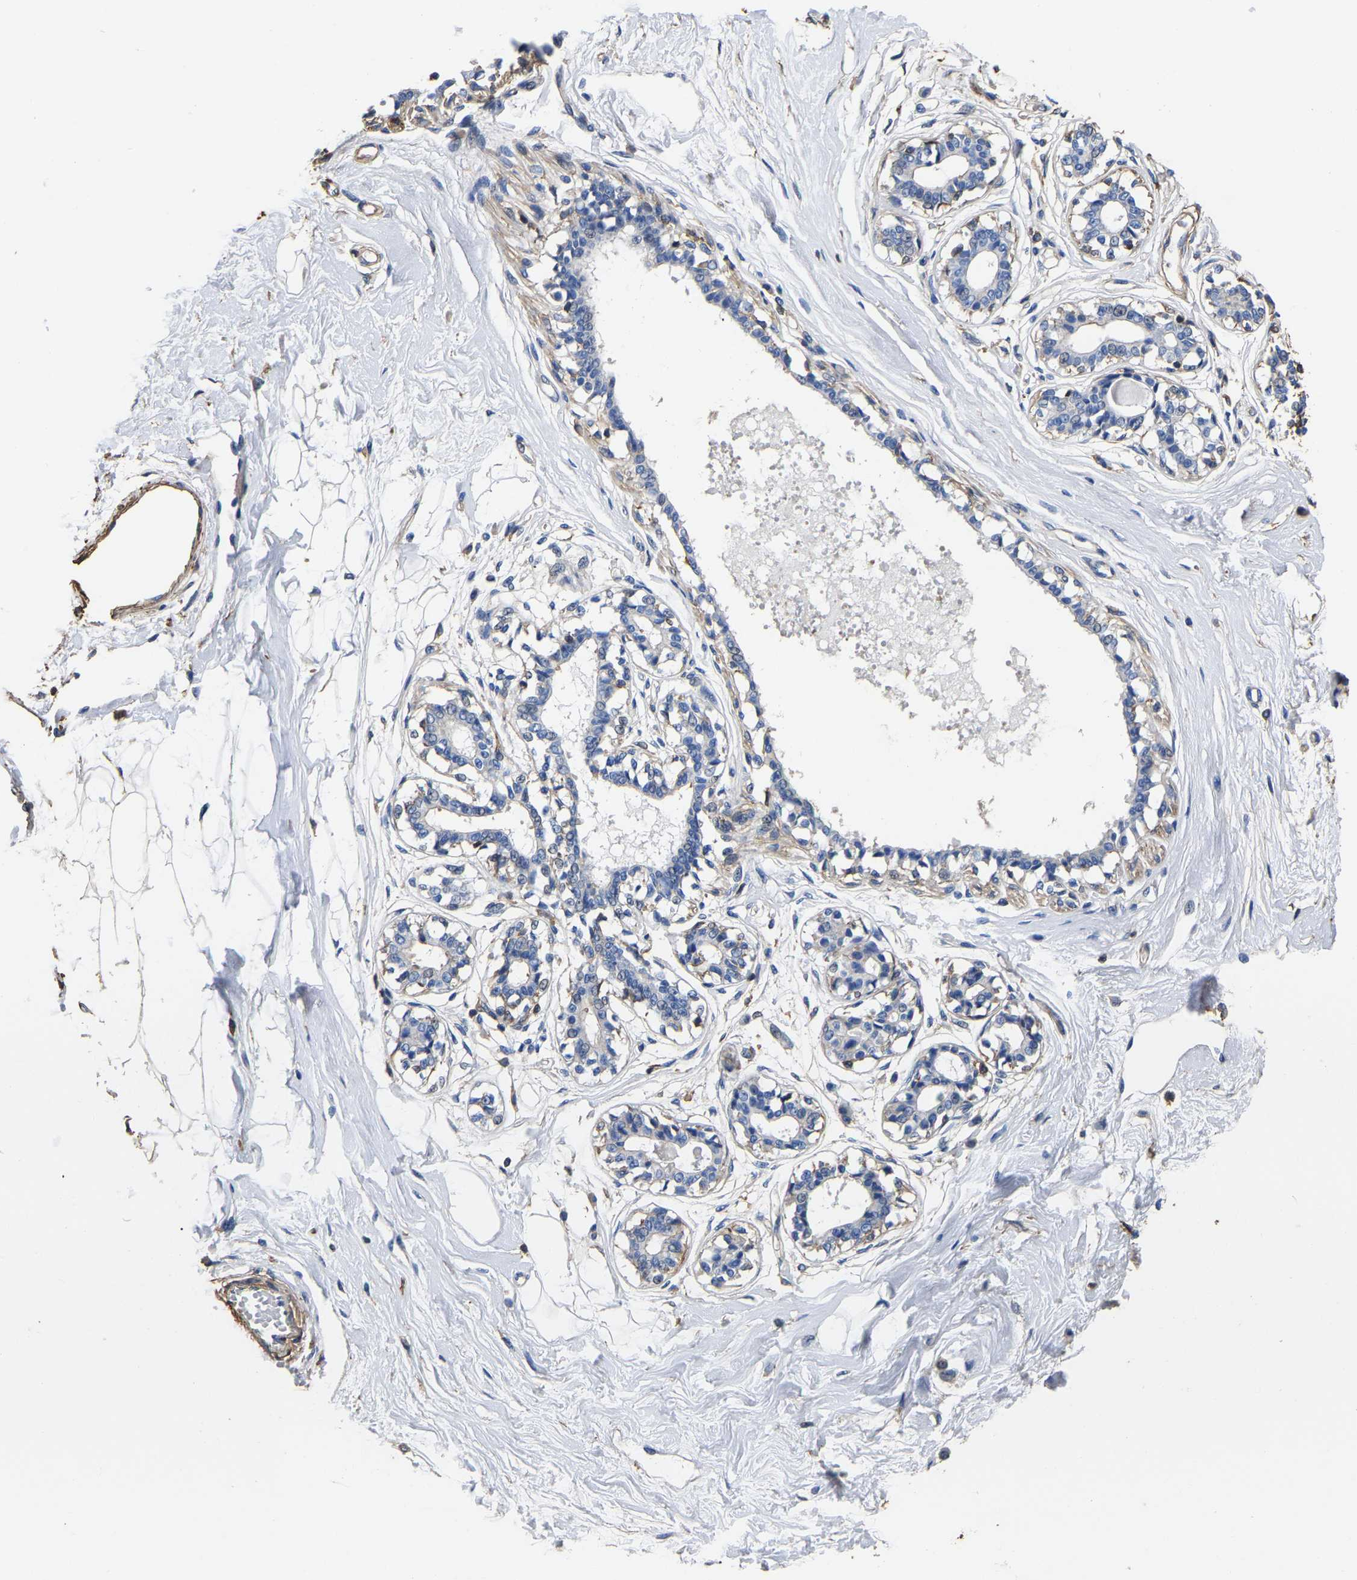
{"staining": {"intensity": "negative", "quantity": "none", "location": "none"}, "tissue": "breast", "cell_type": "Adipocytes", "image_type": "normal", "snomed": [{"axis": "morphology", "description": "Normal tissue, NOS"}, {"axis": "topography", "description": "Breast"}], "caption": "Immunohistochemistry (IHC) image of unremarkable breast: human breast stained with DAB (3,3'-diaminobenzidine) reveals no significant protein staining in adipocytes. Brightfield microscopy of IHC stained with DAB (brown) and hematoxylin (blue), captured at high magnification.", "gene": "ARMT1", "patient": {"sex": "female", "age": 45}}